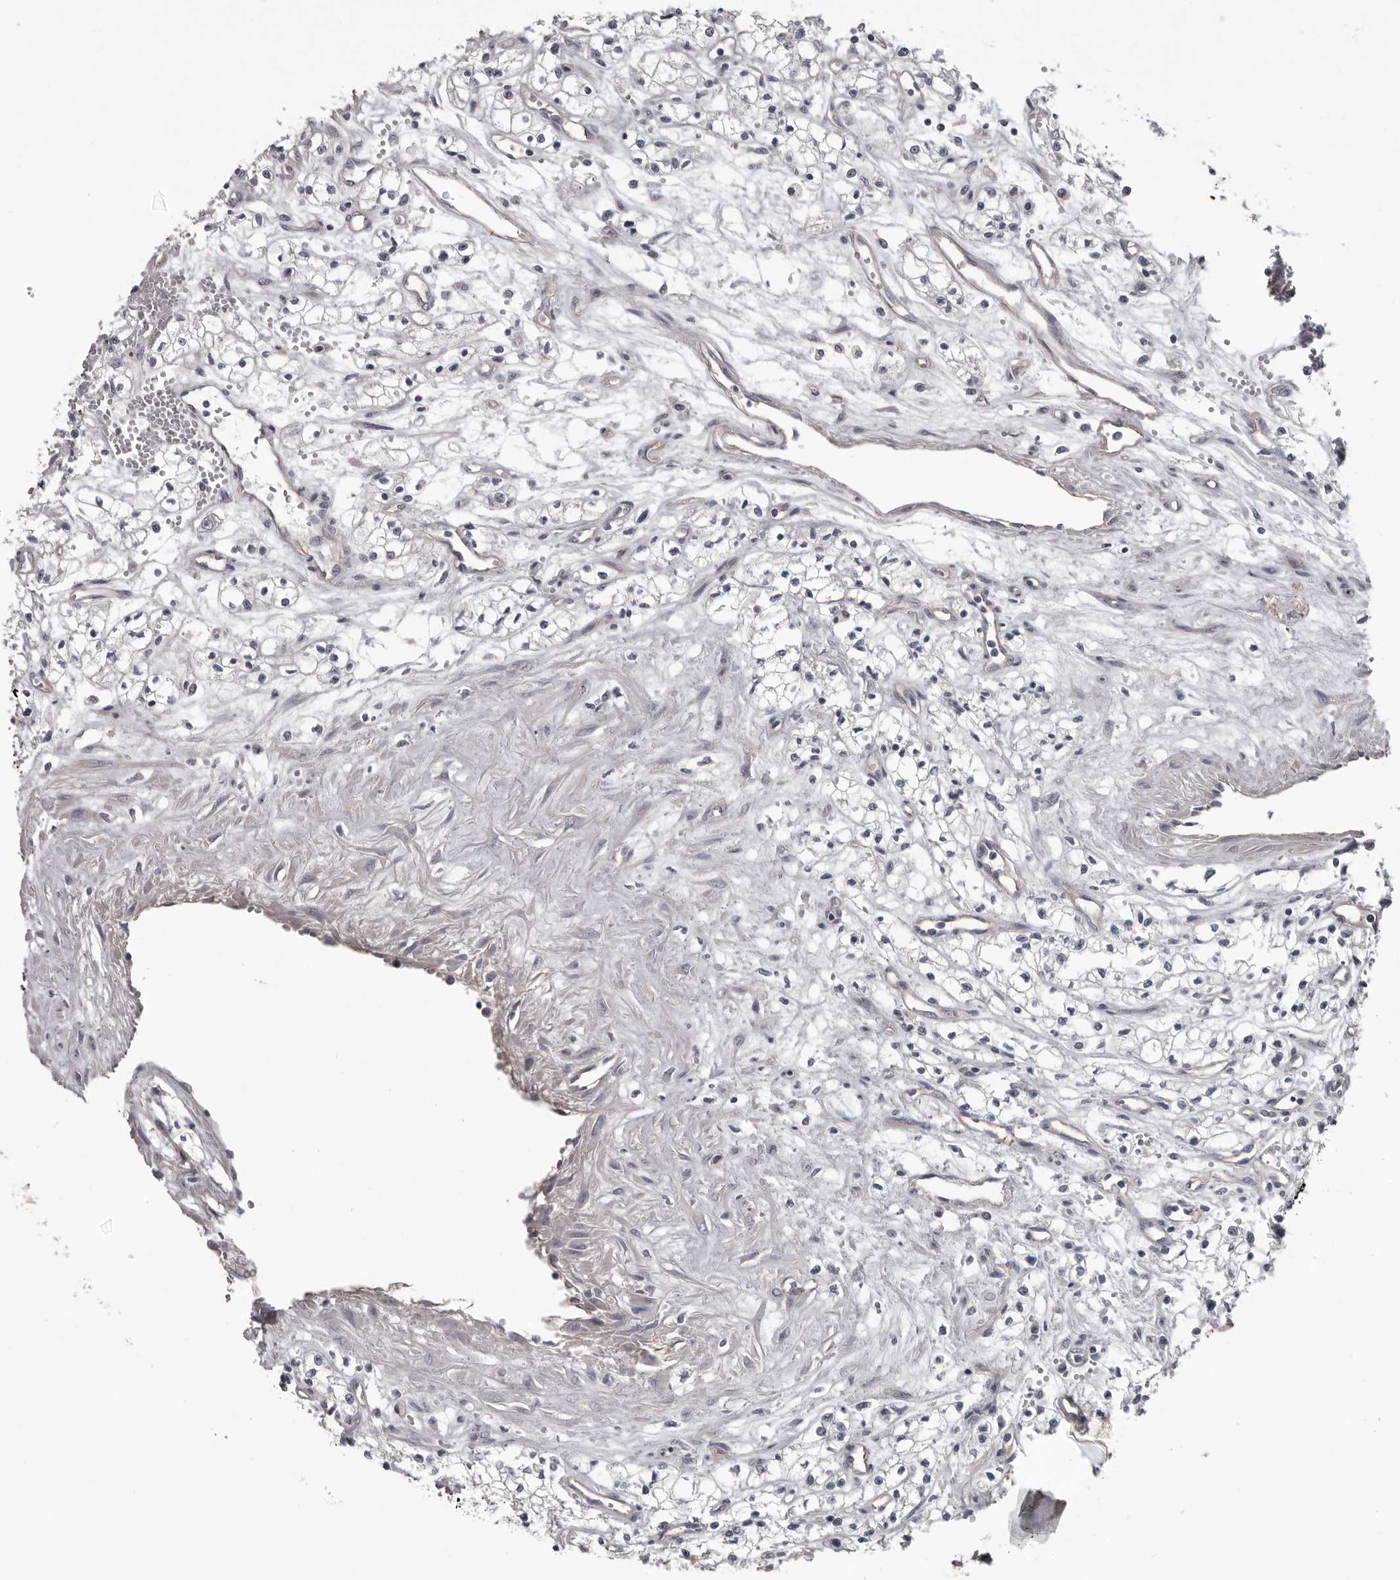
{"staining": {"intensity": "negative", "quantity": "none", "location": "none"}, "tissue": "renal cancer", "cell_type": "Tumor cells", "image_type": "cancer", "snomed": [{"axis": "morphology", "description": "Adenocarcinoma, NOS"}, {"axis": "topography", "description": "Kidney"}], "caption": "The image demonstrates no significant positivity in tumor cells of renal adenocarcinoma.", "gene": "RNF217", "patient": {"sex": "male", "age": 59}}